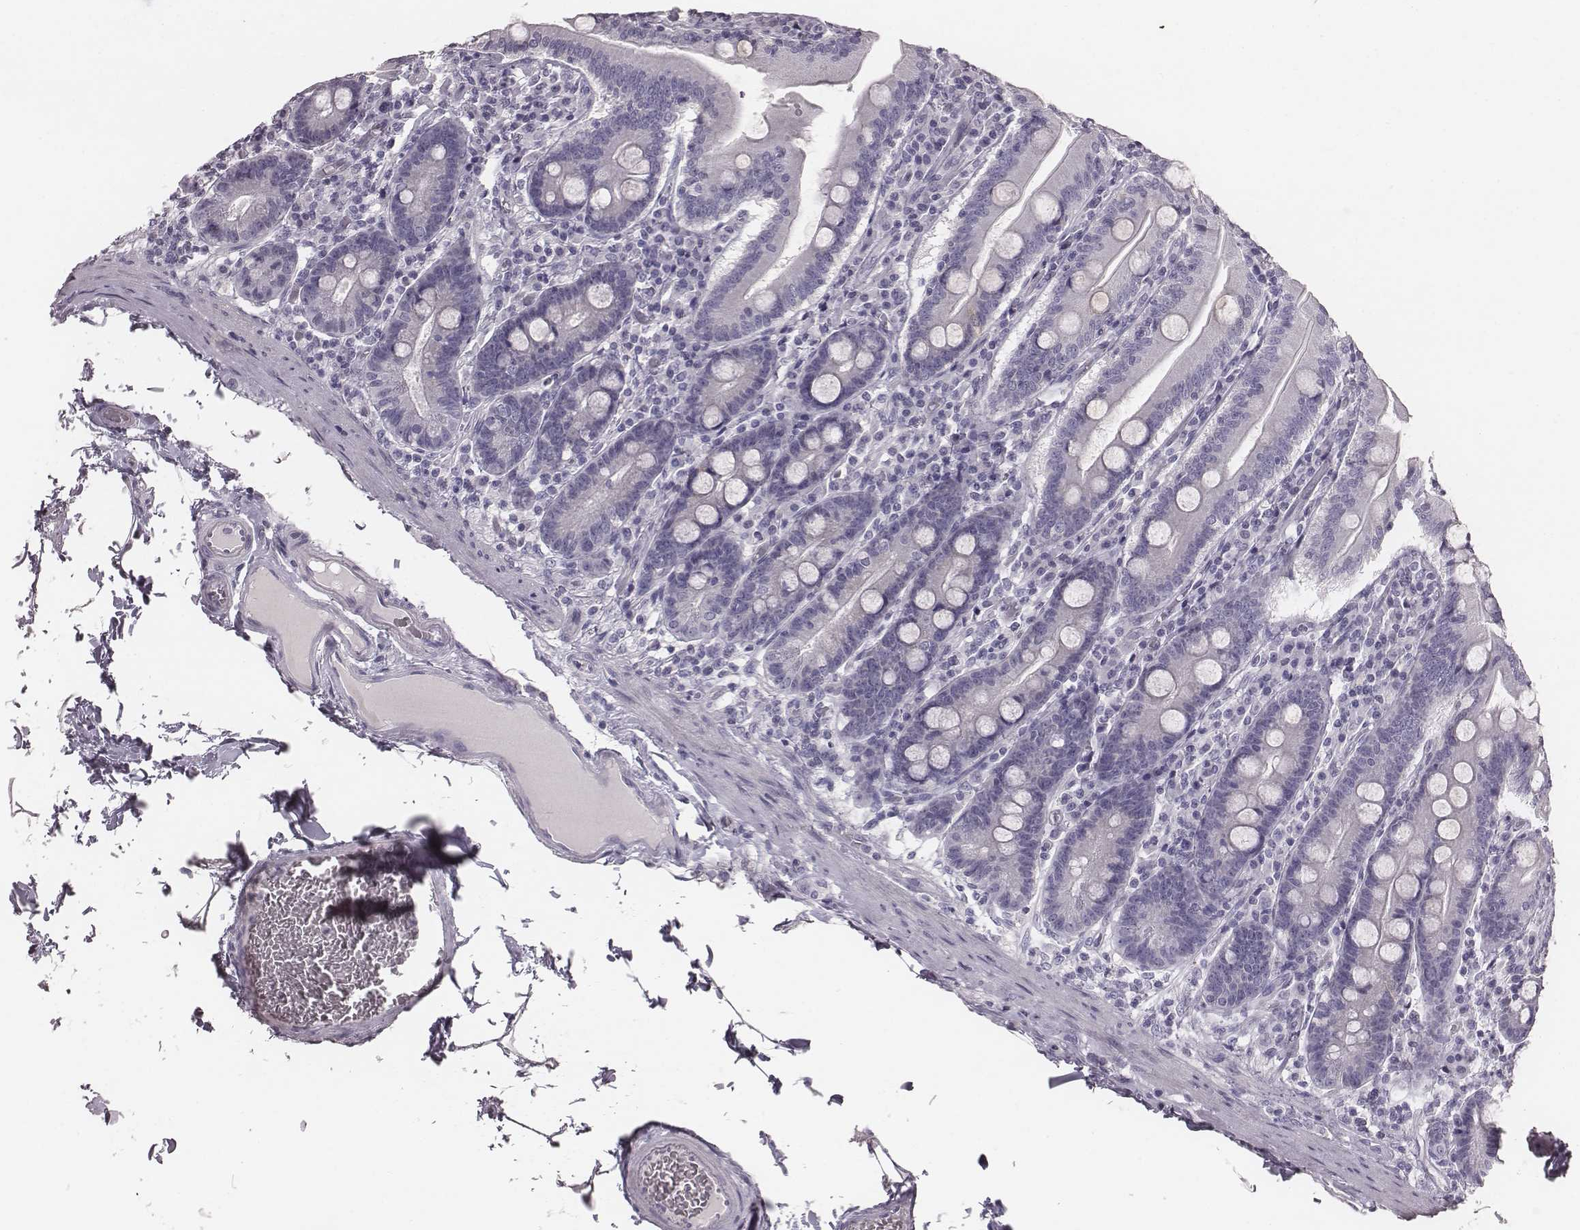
{"staining": {"intensity": "negative", "quantity": "none", "location": "none"}, "tissue": "small intestine", "cell_type": "Glandular cells", "image_type": "normal", "snomed": [{"axis": "morphology", "description": "Normal tissue, NOS"}, {"axis": "topography", "description": "Small intestine"}], "caption": "Photomicrograph shows no significant protein staining in glandular cells of normal small intestine.", "gene": "ENSG00000284762", "patient": {"sex": "male", "age": 37}}